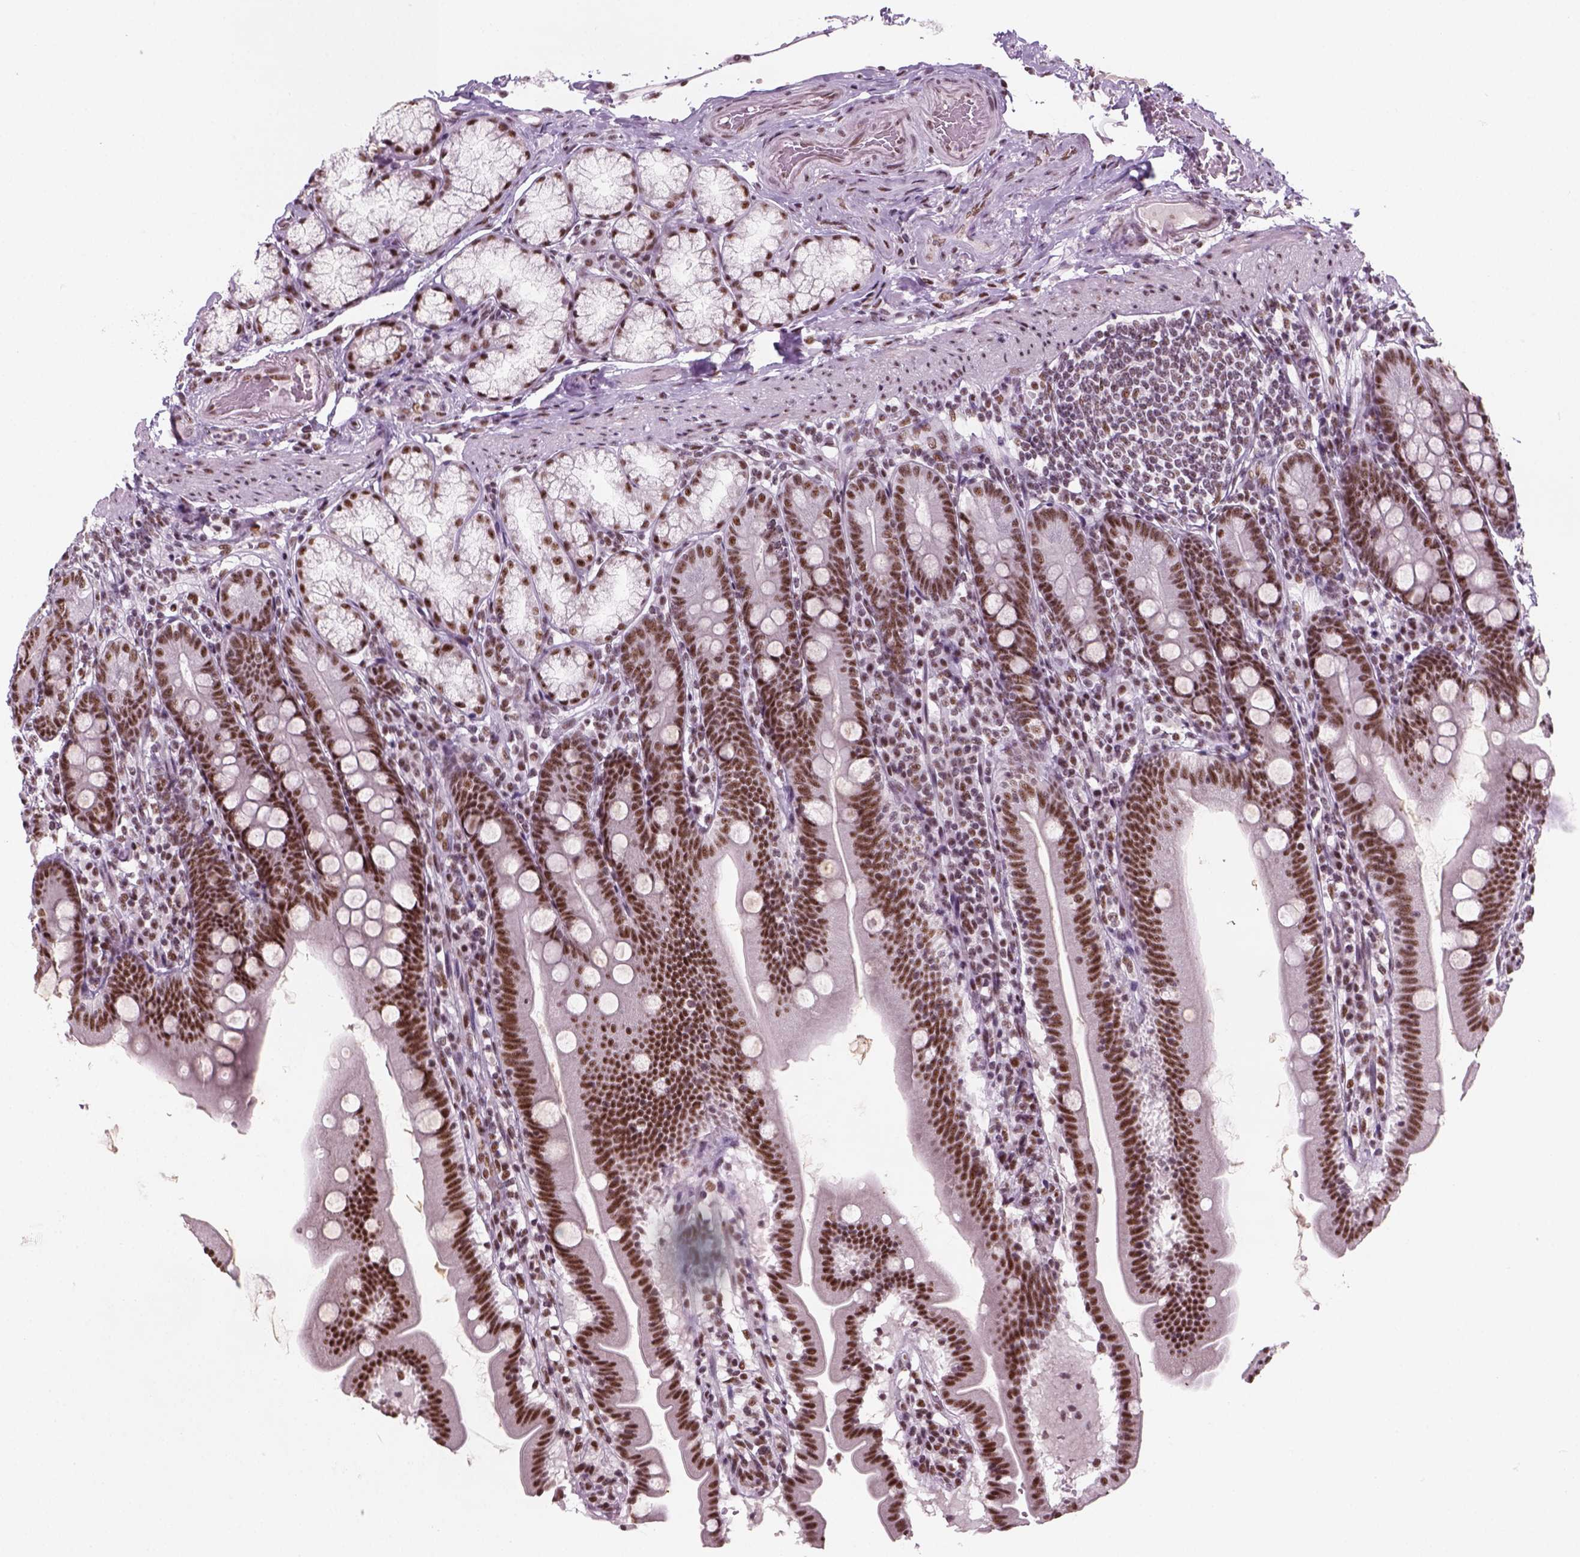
{"staining": {"intensity": "moderate", "quantity": ">75%", "location": "nuclear"}, "tissue": "duodenum", "cell_type": "Glandular cells", "image_type": "normal", "snomed": [{"axis": "morphology", "description": "Normal tissue, NOS"}, {"axis": "topography", "description": "Duodenum"}], "caption": "The image shows immunohistochemical staining of unremarkable duodenum. There is moderate nuclear staining is seen in about >75% of glandular cells. (Brightfield microscopy of DAB IHC at high magnification).", "gene": "GTF2F1", "patient": {"sex": "female", "age": 67}}